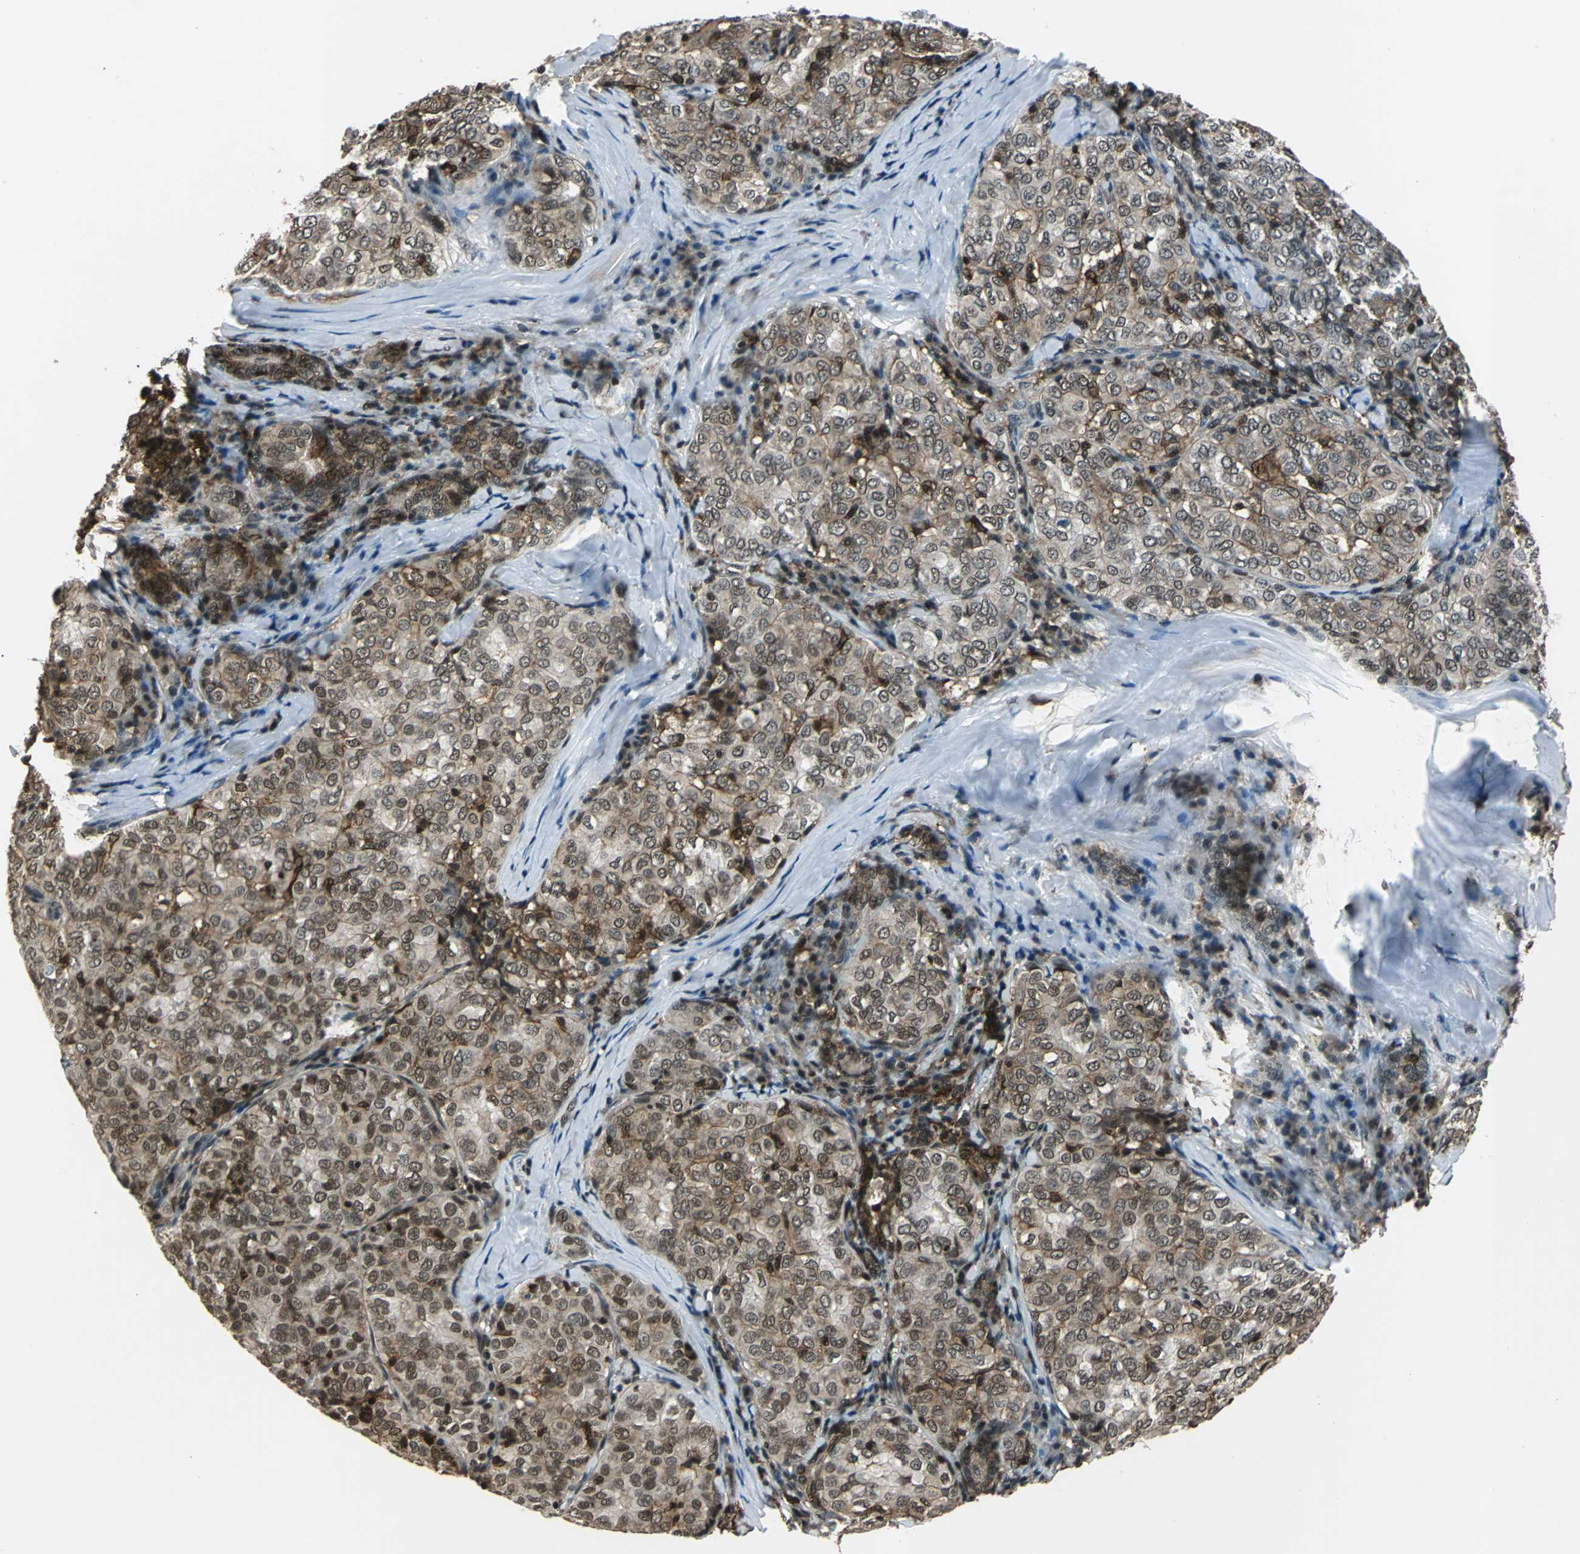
{"staining": {"intensity": "weak", "quantity": ">75%", "location": "cytoplasmic/membranous,nuclear"}, "tissue": "thyroid cancer", "cell_type": "Tumor cells", "image_type": "cancer", "snomed": [{"axis": "morphology", "description": "Papillary adenocarcinoma, NOS"}, {"axis": "topography", "description": "Thyroid gland"}], "caption": "Protein expression analysis of human thyroid cancer (papillary adenocarcinoma) reveals weak cytoplasmic/membranous and nuclear expression in approximately >75% of tumor cells.", "gene": "NR2C2", "patient": {"sex": "female", "age": 30}}